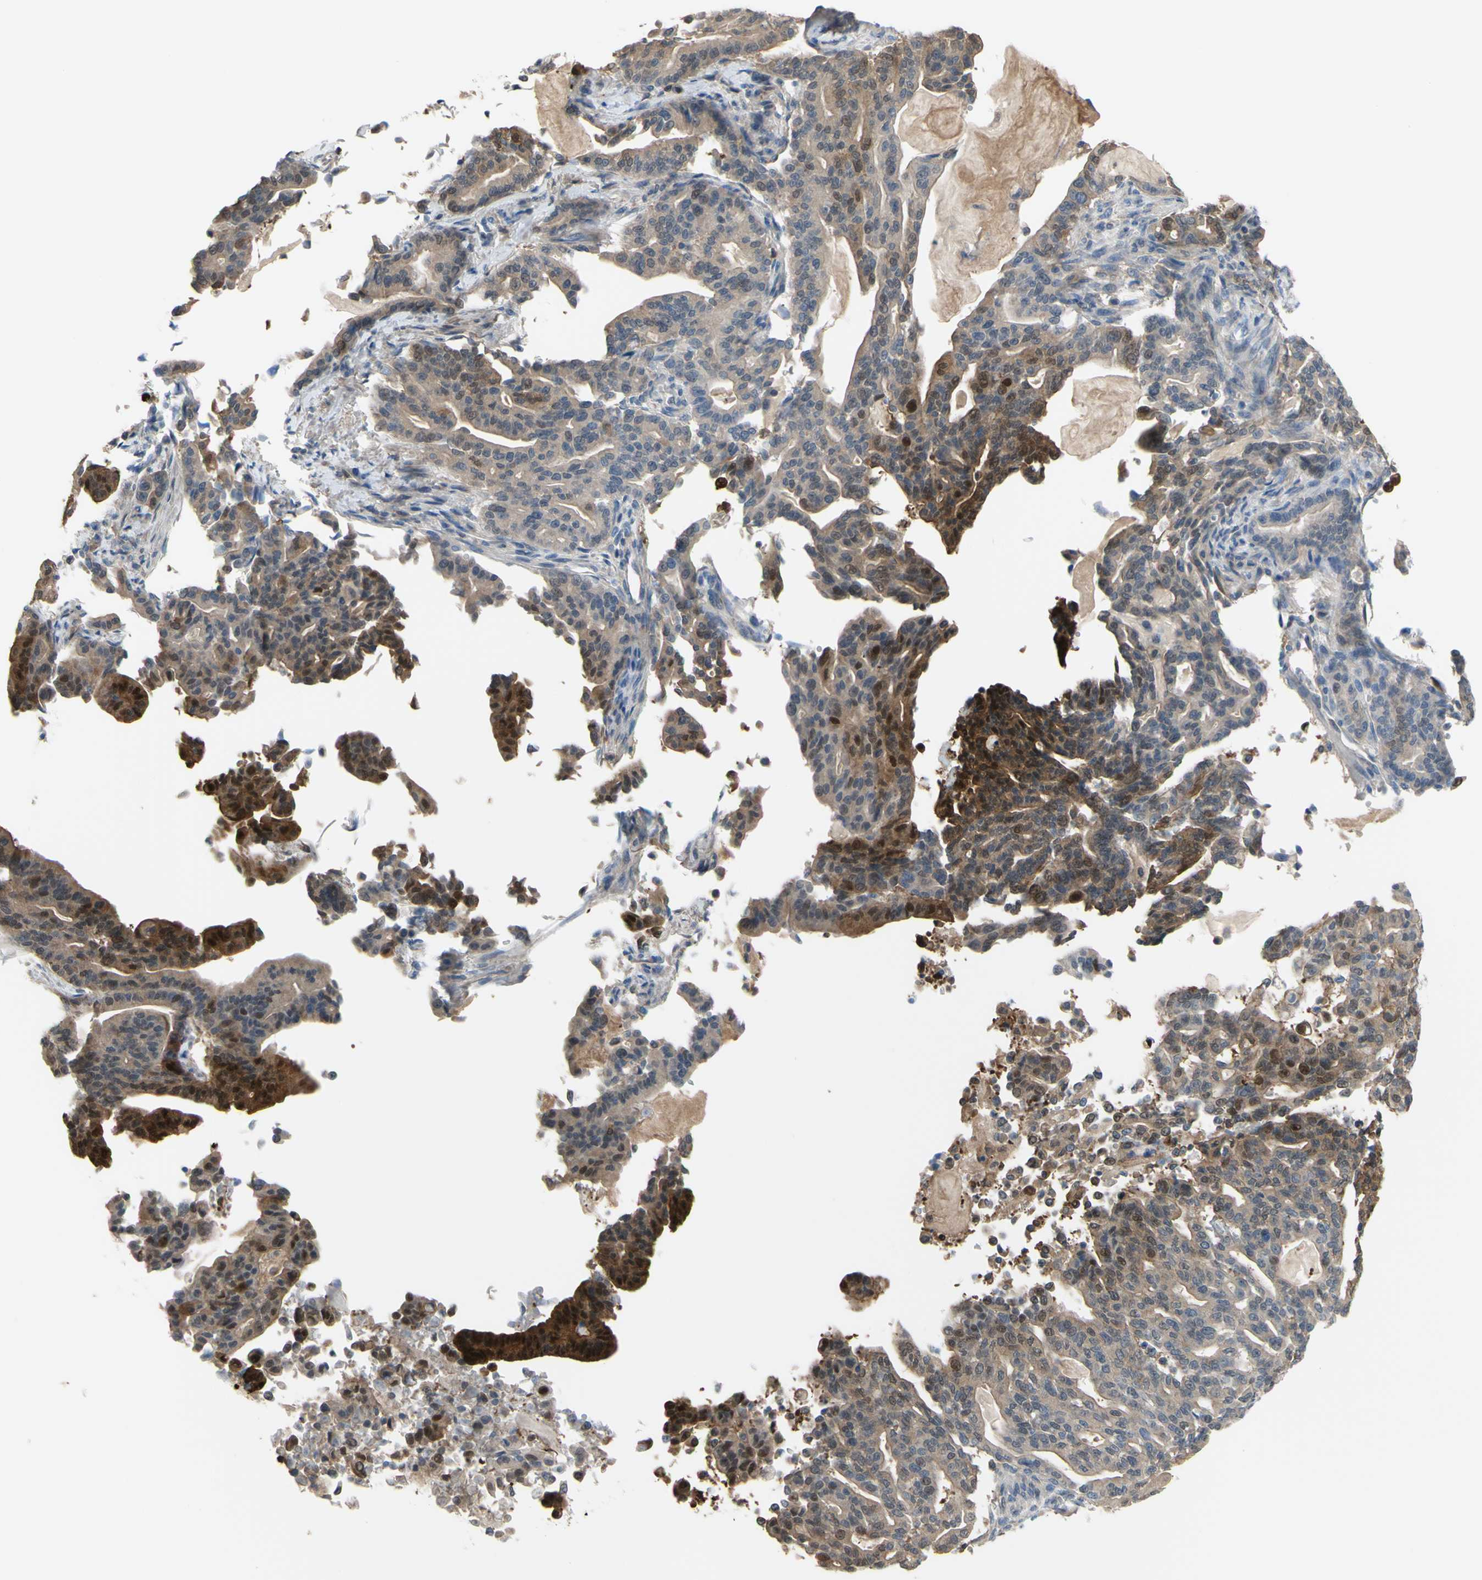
{"staining": {"intensity": "strong", "quantity": "25%-75%", "location": "cytoplasmic/membranous,nuclear"}, "tissue": "pancreatic cancer", "cell_type": "Tumor cells", "image_type": "cancer", "snomed": [{"axis": "morphology", "description": "Adenocarcinoma, NOS"}, {"axis": "topography", "description": "Pancreas"}], "caption": "Immunohistochemical staining of human pancreatic cancer shows high levels of strong cytoplasmic/membranous and nuclear protein staining in approximately 25%-75% of tumor cells.", "gene": "UPK3B", "patient": {"sex": "male", "age": 63}}